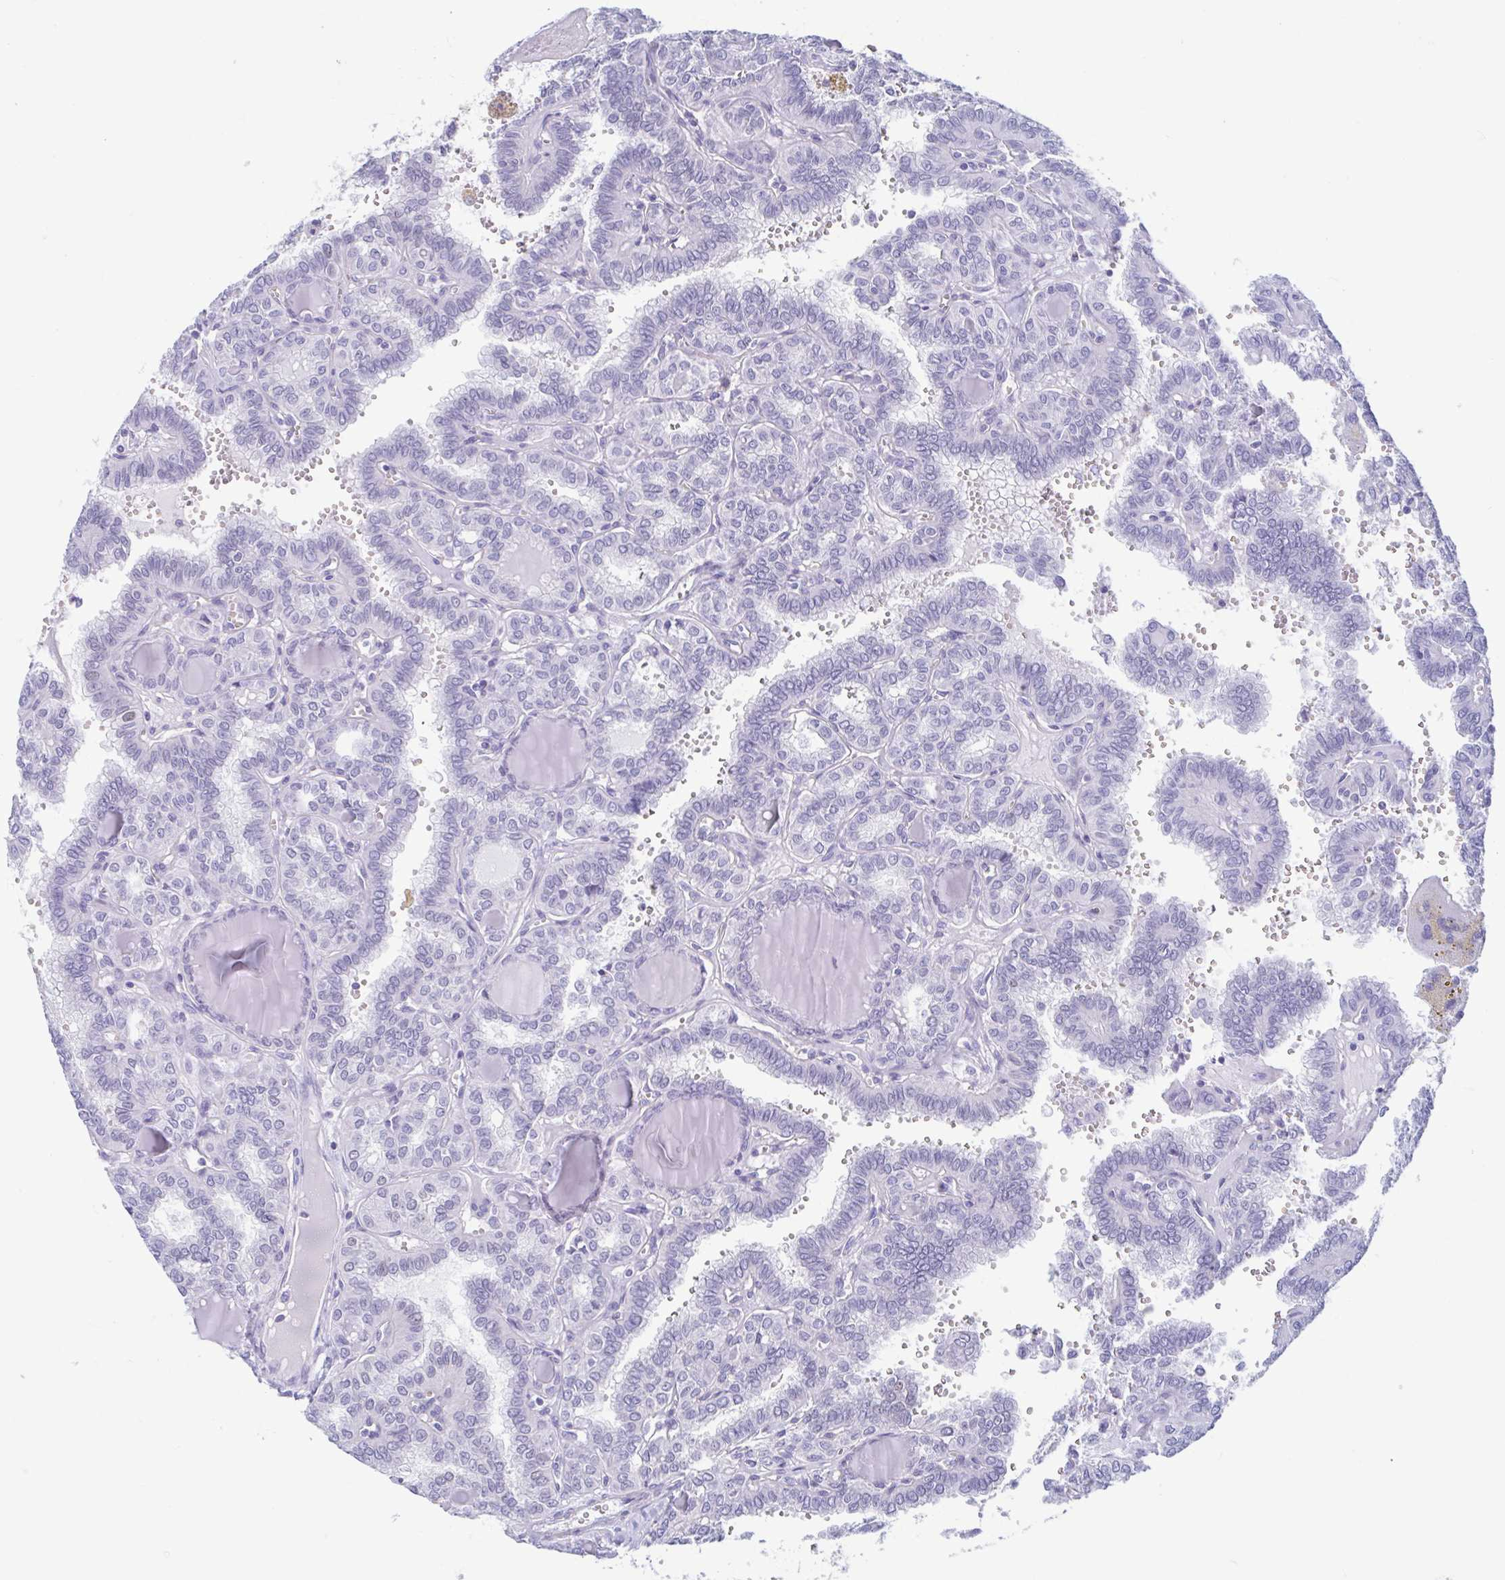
{"staining": {"intensity": "negative", "quantity": "none", "location": "none"}, "tissue": "thyroid cancer", "cell_type": "Tumor cells", "image_type": "cancer", "snomed": [{"axis": "morphology", "description": "Papillary adenocarcinoma, NOS"}, {"axis": "topography", "description": "Thyroid gland"}], "caption": "Photomicrograph shows no significant protein expression in tumor cells of thyroid papillary adenocarcinoma. (DAB (3,3'-diaminobenzidine) immunohistochemistry (IHC) visualized using brightfield microscopy, high magnification).", "gene": "MORC4", "patient": {"sex": "female", "age": 41}}